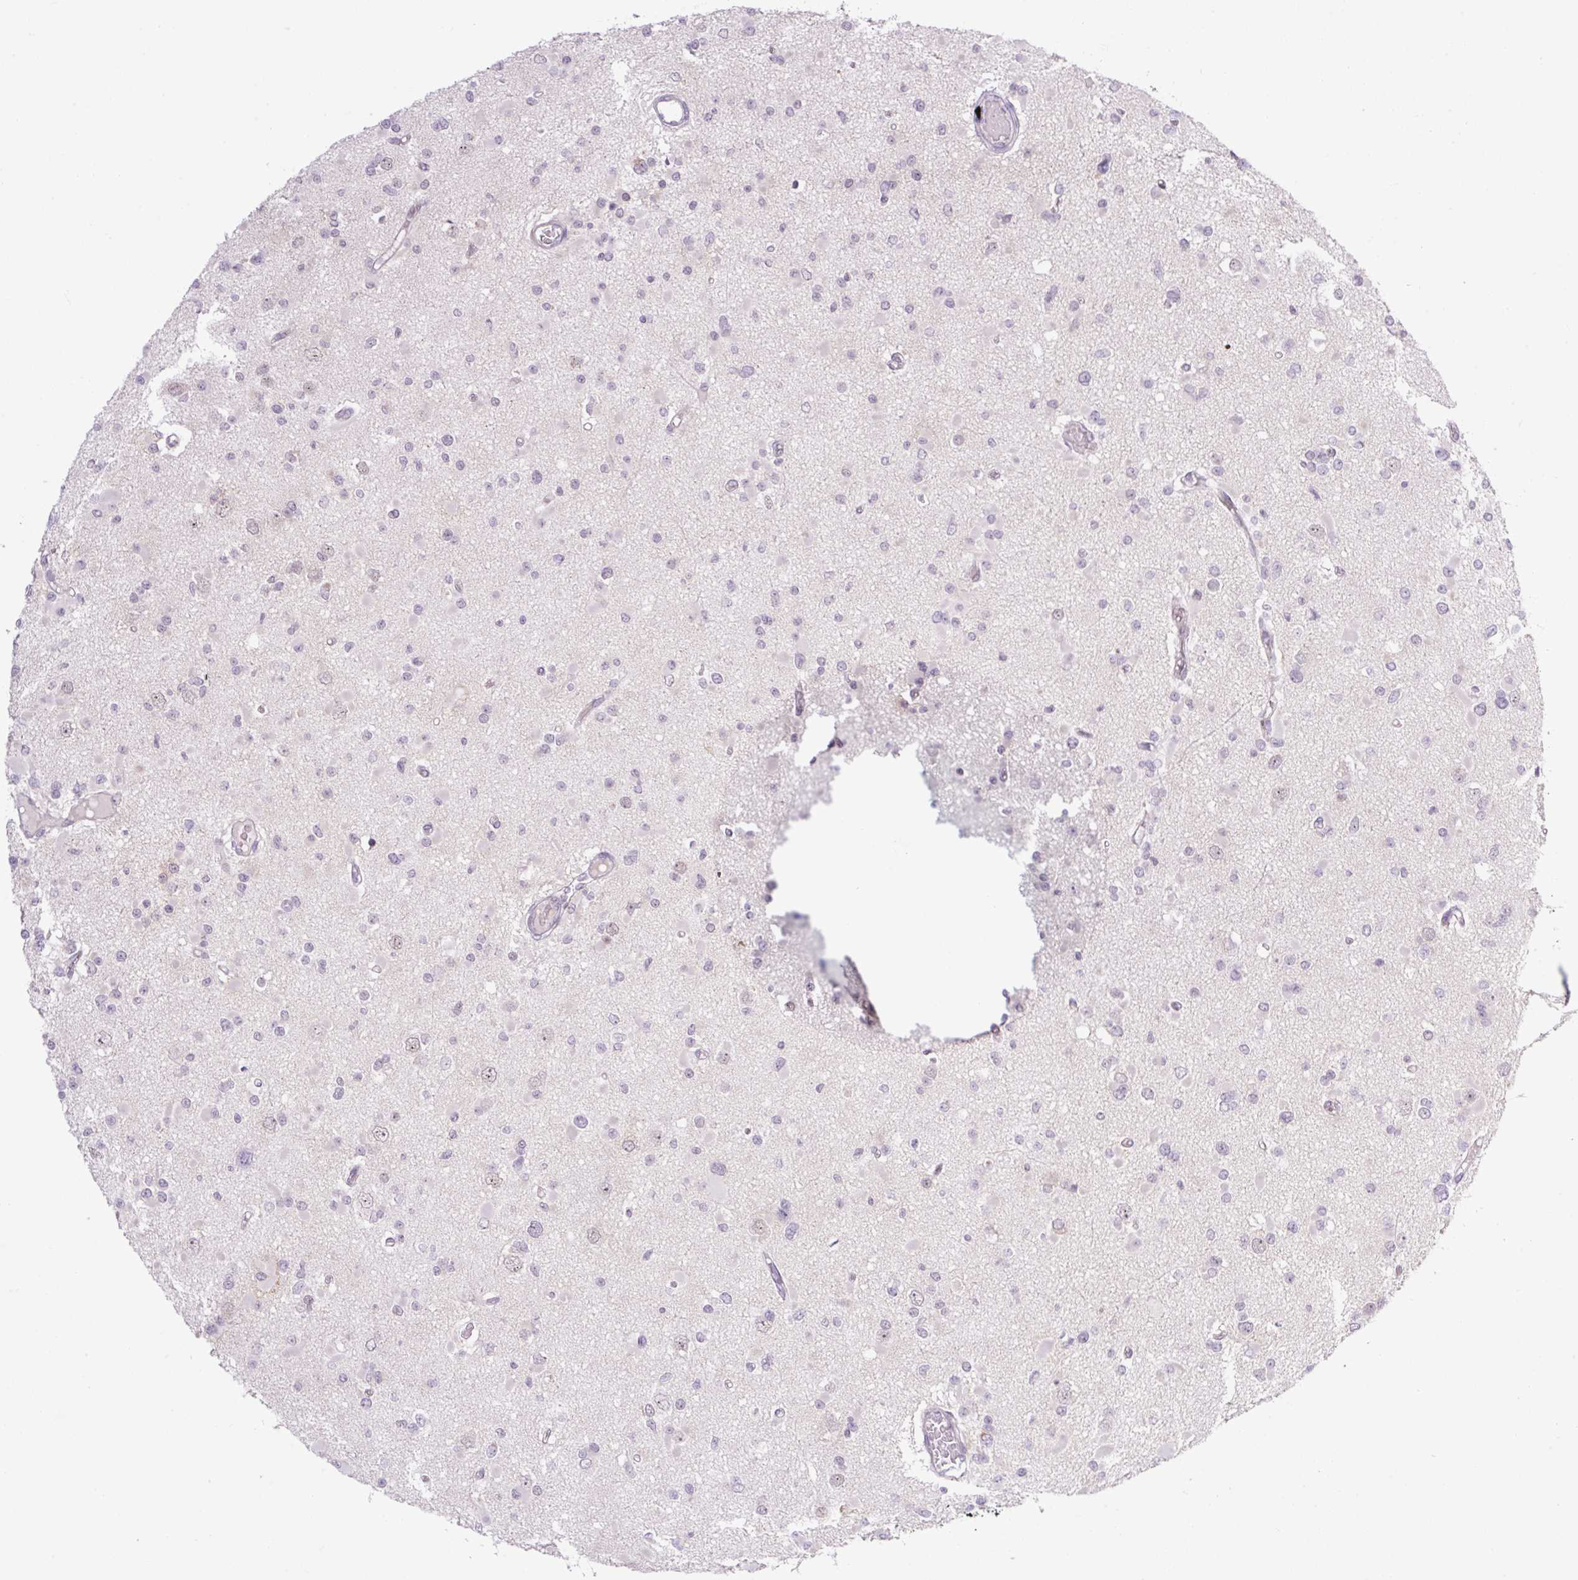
{"staining": {"intensity": "negative", "quantity": "none", "location": "none"}, "tissue": "glioma", "cell_type": "Tumor cells", "image_type": "cancer", "snomed": [{"axis": "morphology", "description": "Glioma, malignant, Low grade"}, {"axis": "topography", "description": "Brain"}], "caption": "Immunohistochemistry (IHC) histopathology image of malignant low-grade glioma stained for a protein (brown), which reveals no expression in tumor cells. Brightfield microscopy of immunohistochemistry (IHC) stained with DAB (brown) and hematoxylin (blue), captured at high magnification.", "gene": "ICE1", "patient": {"sex": "female", "age": 22}}